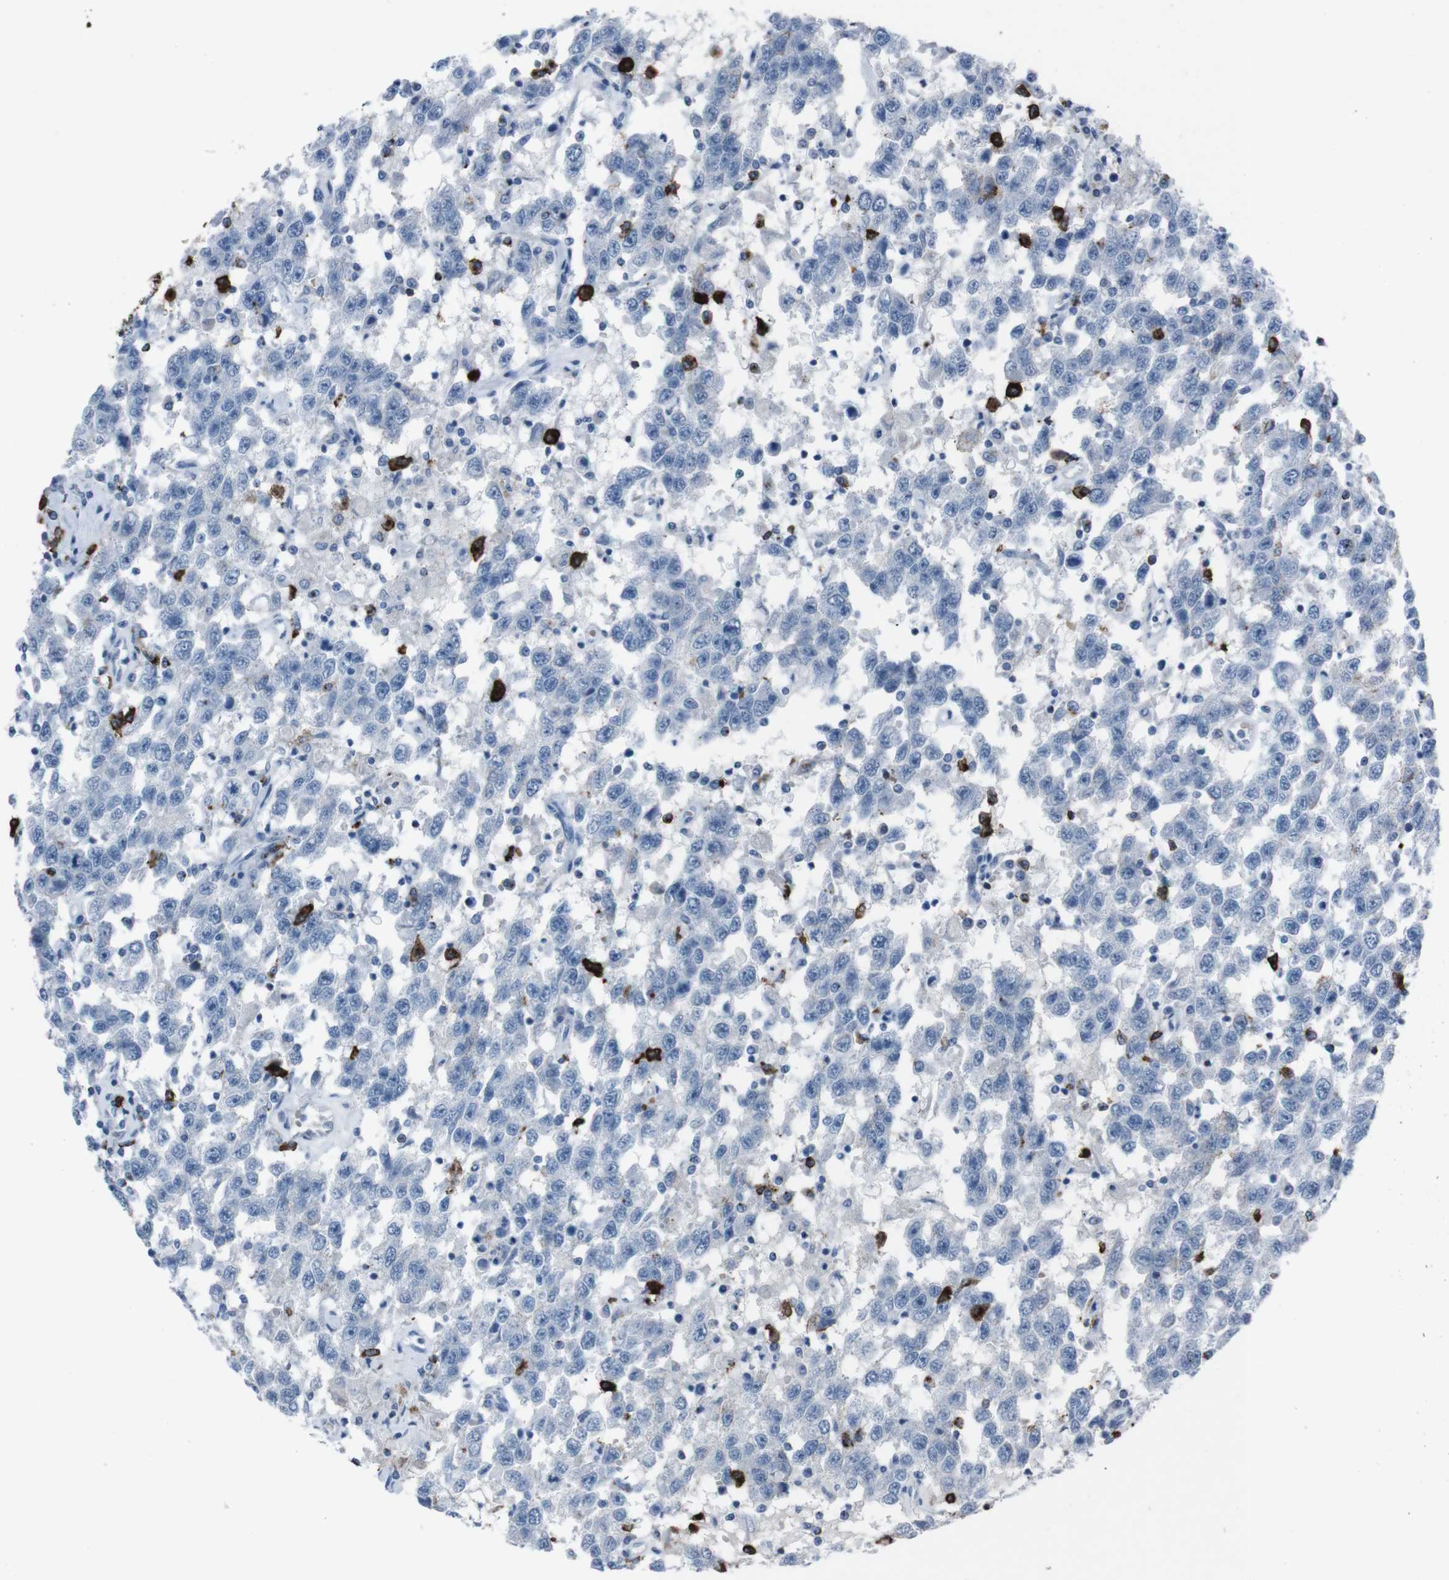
{"staining": {"intensity": "negative", "quantity": "none", "location": "none"}, "tissue": "testis cancer", "cell_type": "Tumor cells", "image_type": "cancer", "snomed": [{"axis": "morphology", "description": "Seminoma, NOS"}, {"axis": "topography", "description": "Testis"}], "caption": "Immunohistochemistry (IHC) image of seminoma (testis) stained for a protein (brown), which displays no staining in tumor cells. The staining was performed using DAB (3,3'-diaminobenzidine) to visualize the protein expression in brown, while the nuclei were stained in blue with hematoxylin (Magnification: 20x).", "gene": "ST6GAL1", "patient": {"sex": "male", "age": 41}}